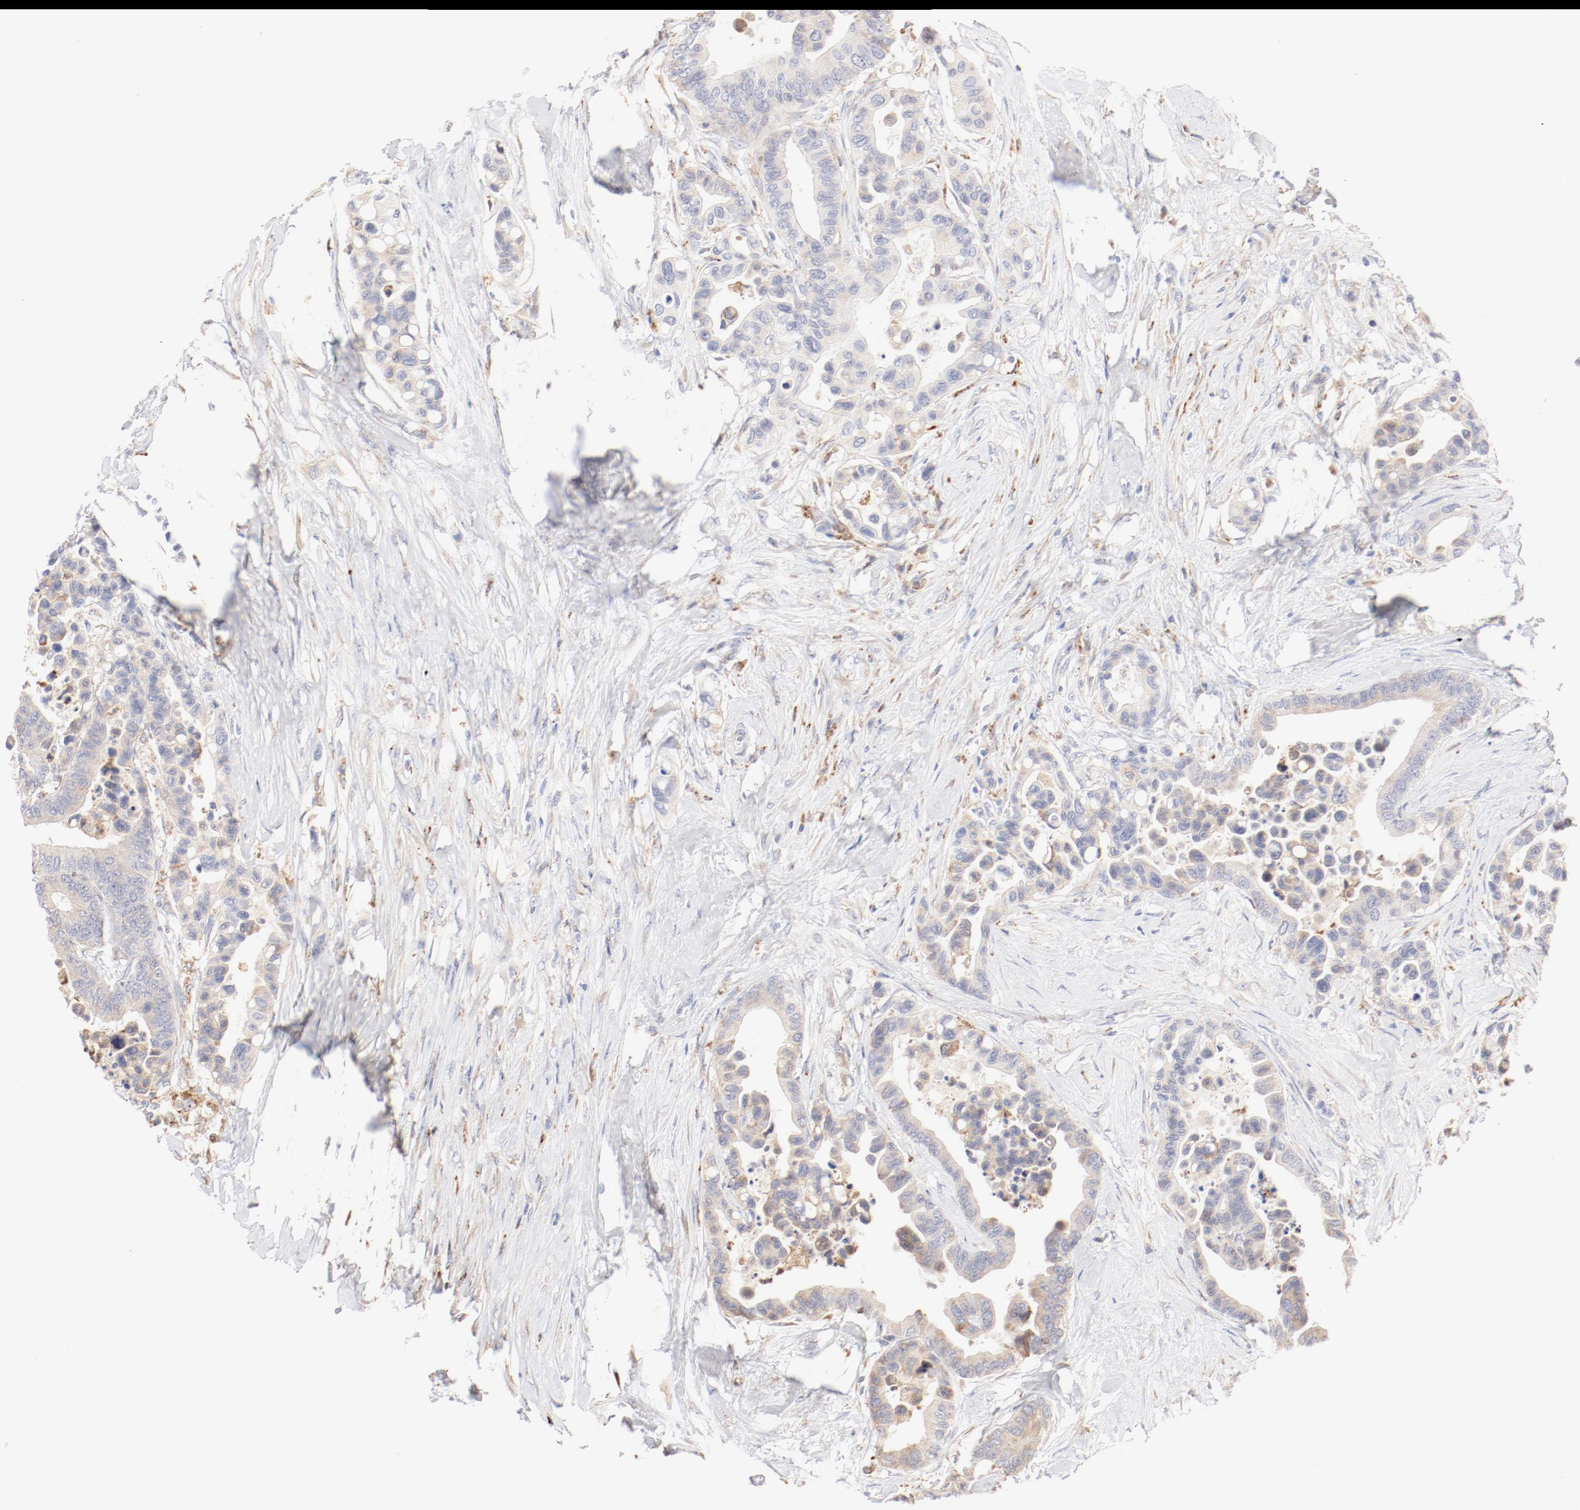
{"staining": {"intensity": "weak", "quantity": ">75%", "location": "cytoplasmic/membranous"}, "tissue": "colorectal cancer", "cell_type": "Tumor cells", "image_type": "cancer", "snomed": [{"axis": "morphology", "description": "Adenocarcinoma, NOS"}, {"axis": "topography", "description": "Colon"}], "caption": "Immunohistochemical staining of colorectal adenocarcinoma demonstrates low levels of weak cytoplasmic/membranous protein positivity in approximately >75% of tumor cells.", "gene": "CTSH", "patient": {"sex": "male", "age": 82}}